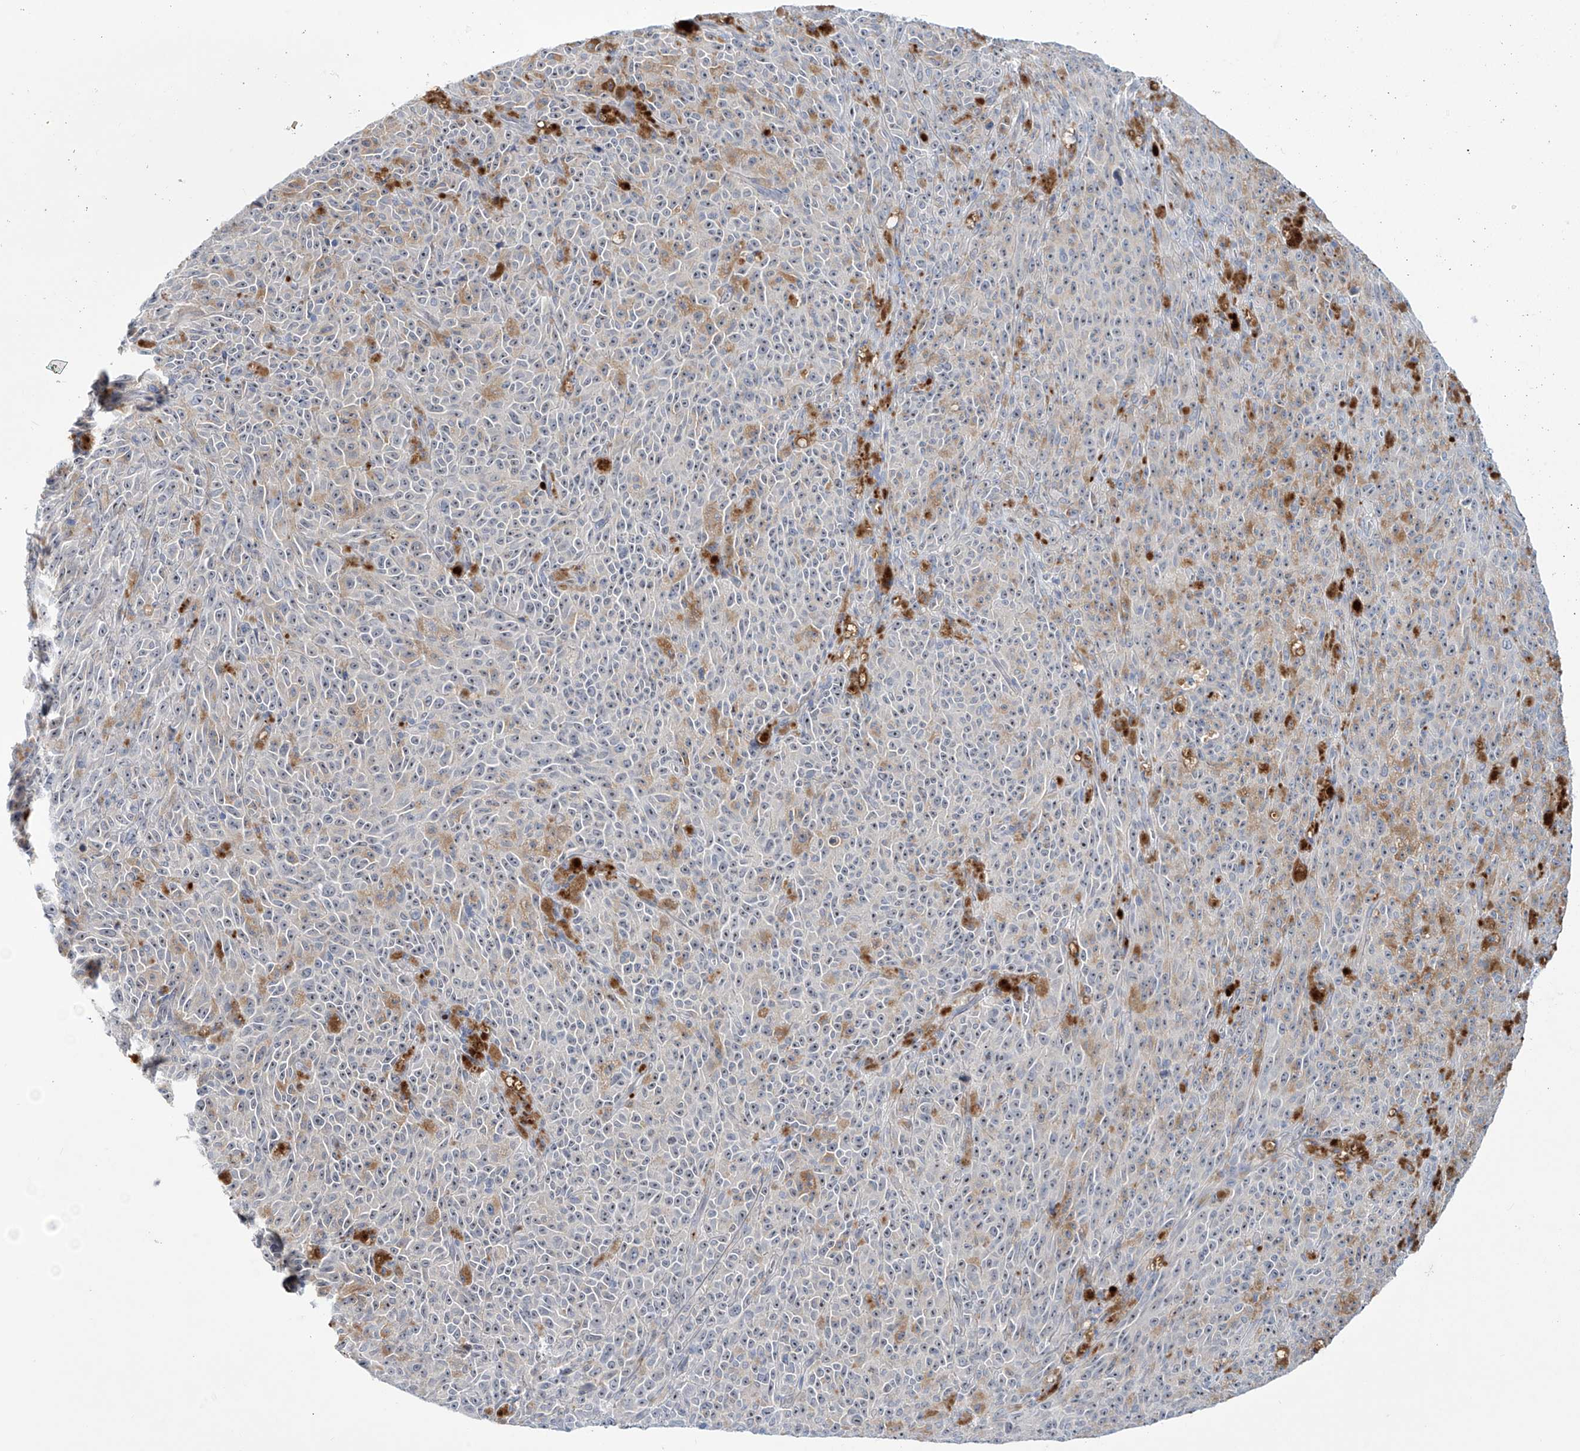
{"staining": {"intensity": "moderate", "quantity": "<25%", "location": "nuclear"}, "tissue": "melanoma", "cell_type": "Tumor cells", "image_type": "cancer", "snomed": [{"axis": "morphology", "description": "Malignant melanoma, NOS"}, {"axis": "topography", "description": "Skin"}], "caption": "Human melanoma stained for a protein (brown) reveals moderate nuclear positive expression in about <25% of tumor cells.", "gene": "TRIM60", "patient": {"sex": "female", "age": 82}}